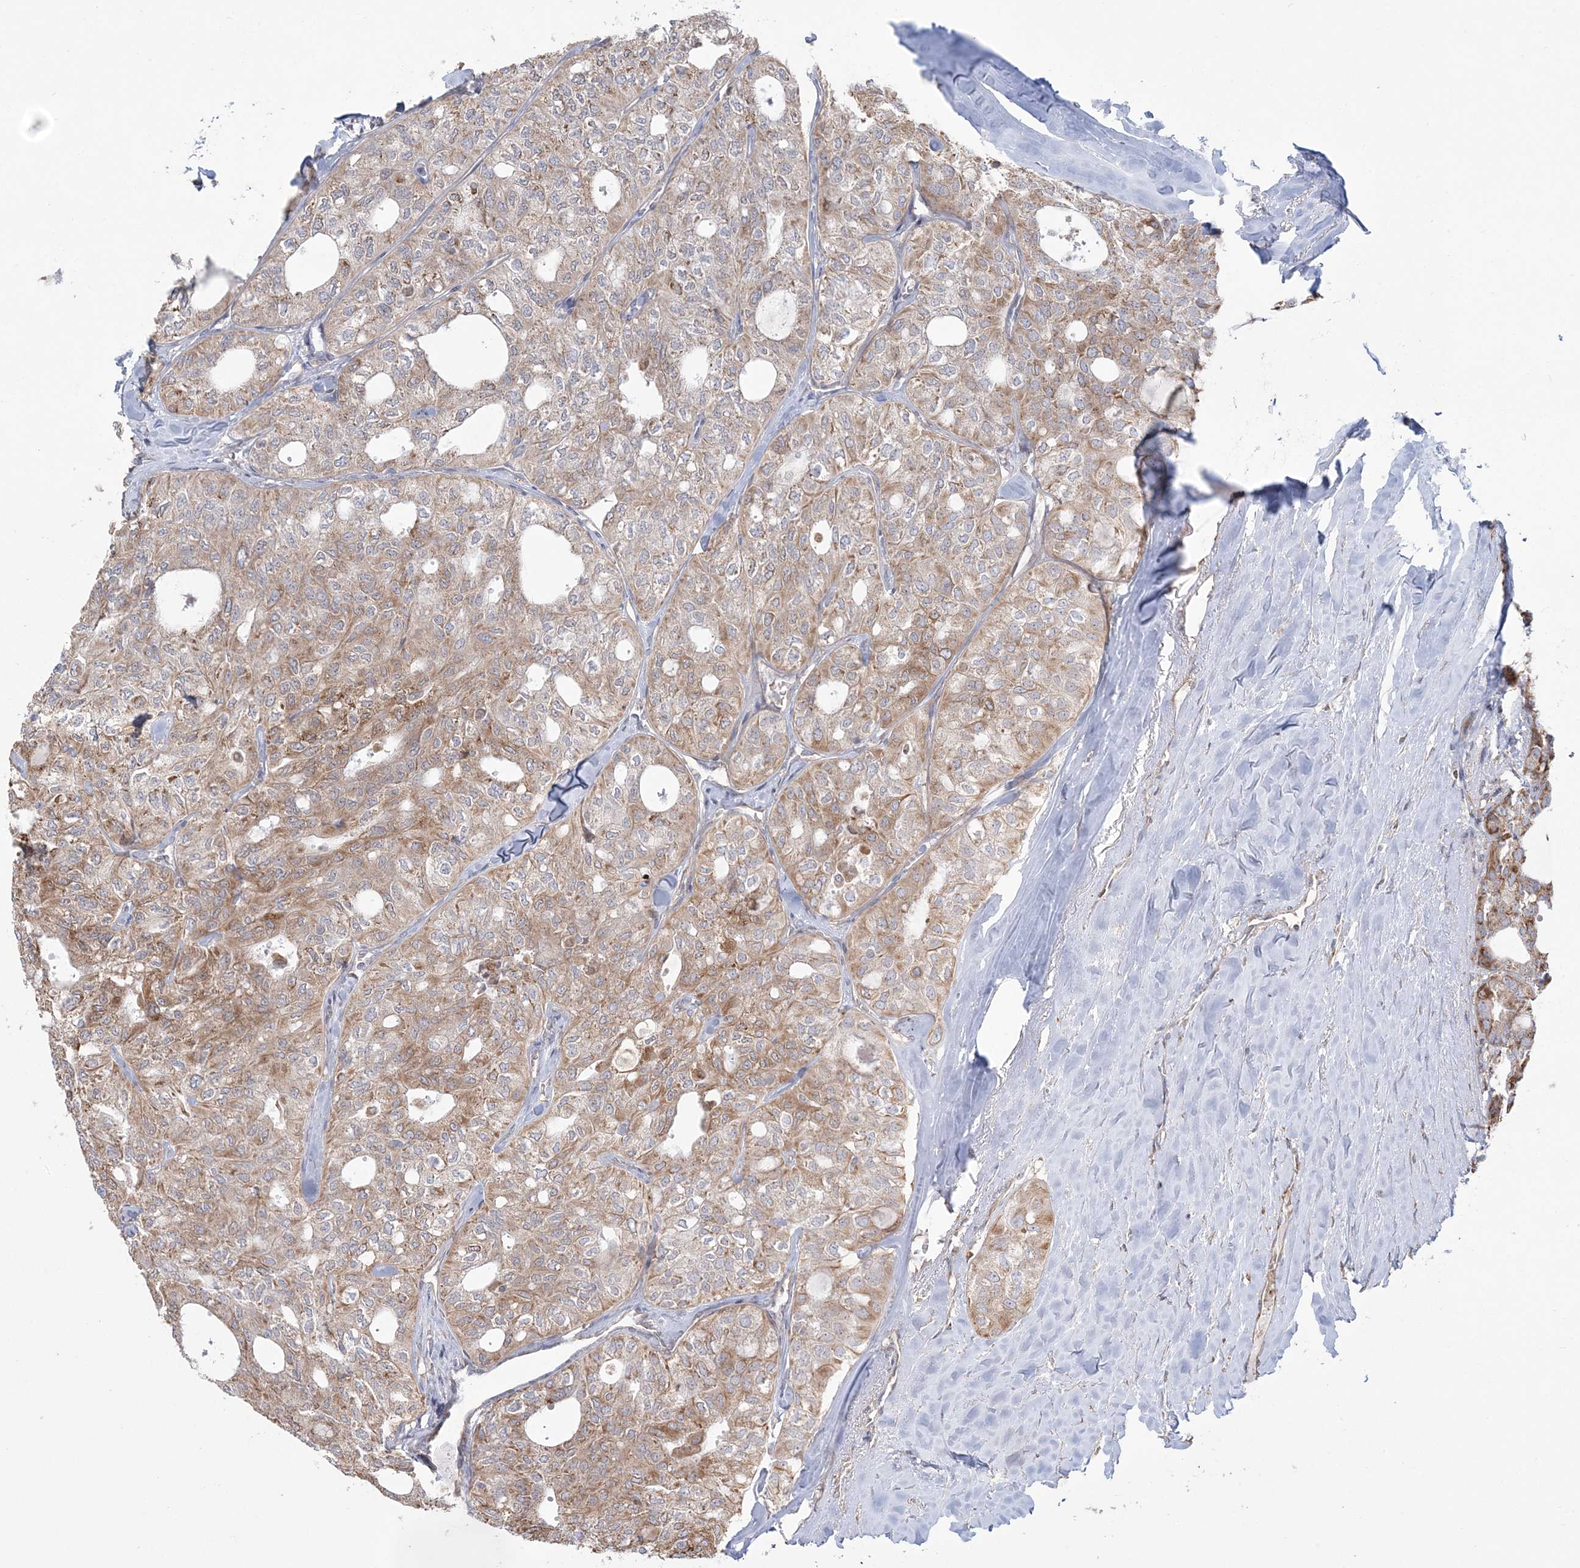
{"staining": {"intensity": "moderate", "quantity": ">75%", "location": "cytoplasmic/membranous"}, "tissue": "thyroid cancer", "cell_type": "Tumor cells", "image_type": "cancer", "snomed": [{"axis": "morphology", "description": "Follicular adenoma carcinoma, NOS"}, {"axis": "topography", "description": "Thyroid gland"}], "caption": "This micrograph exhibits IHC staining of thyroid follicular adenoma carcinoma, with medium moderate cytoplasmic/membranous staining in about >75% of tumor cells.", "gene": "ZNF821", "patient": {"sex": "male", "age": 75}}